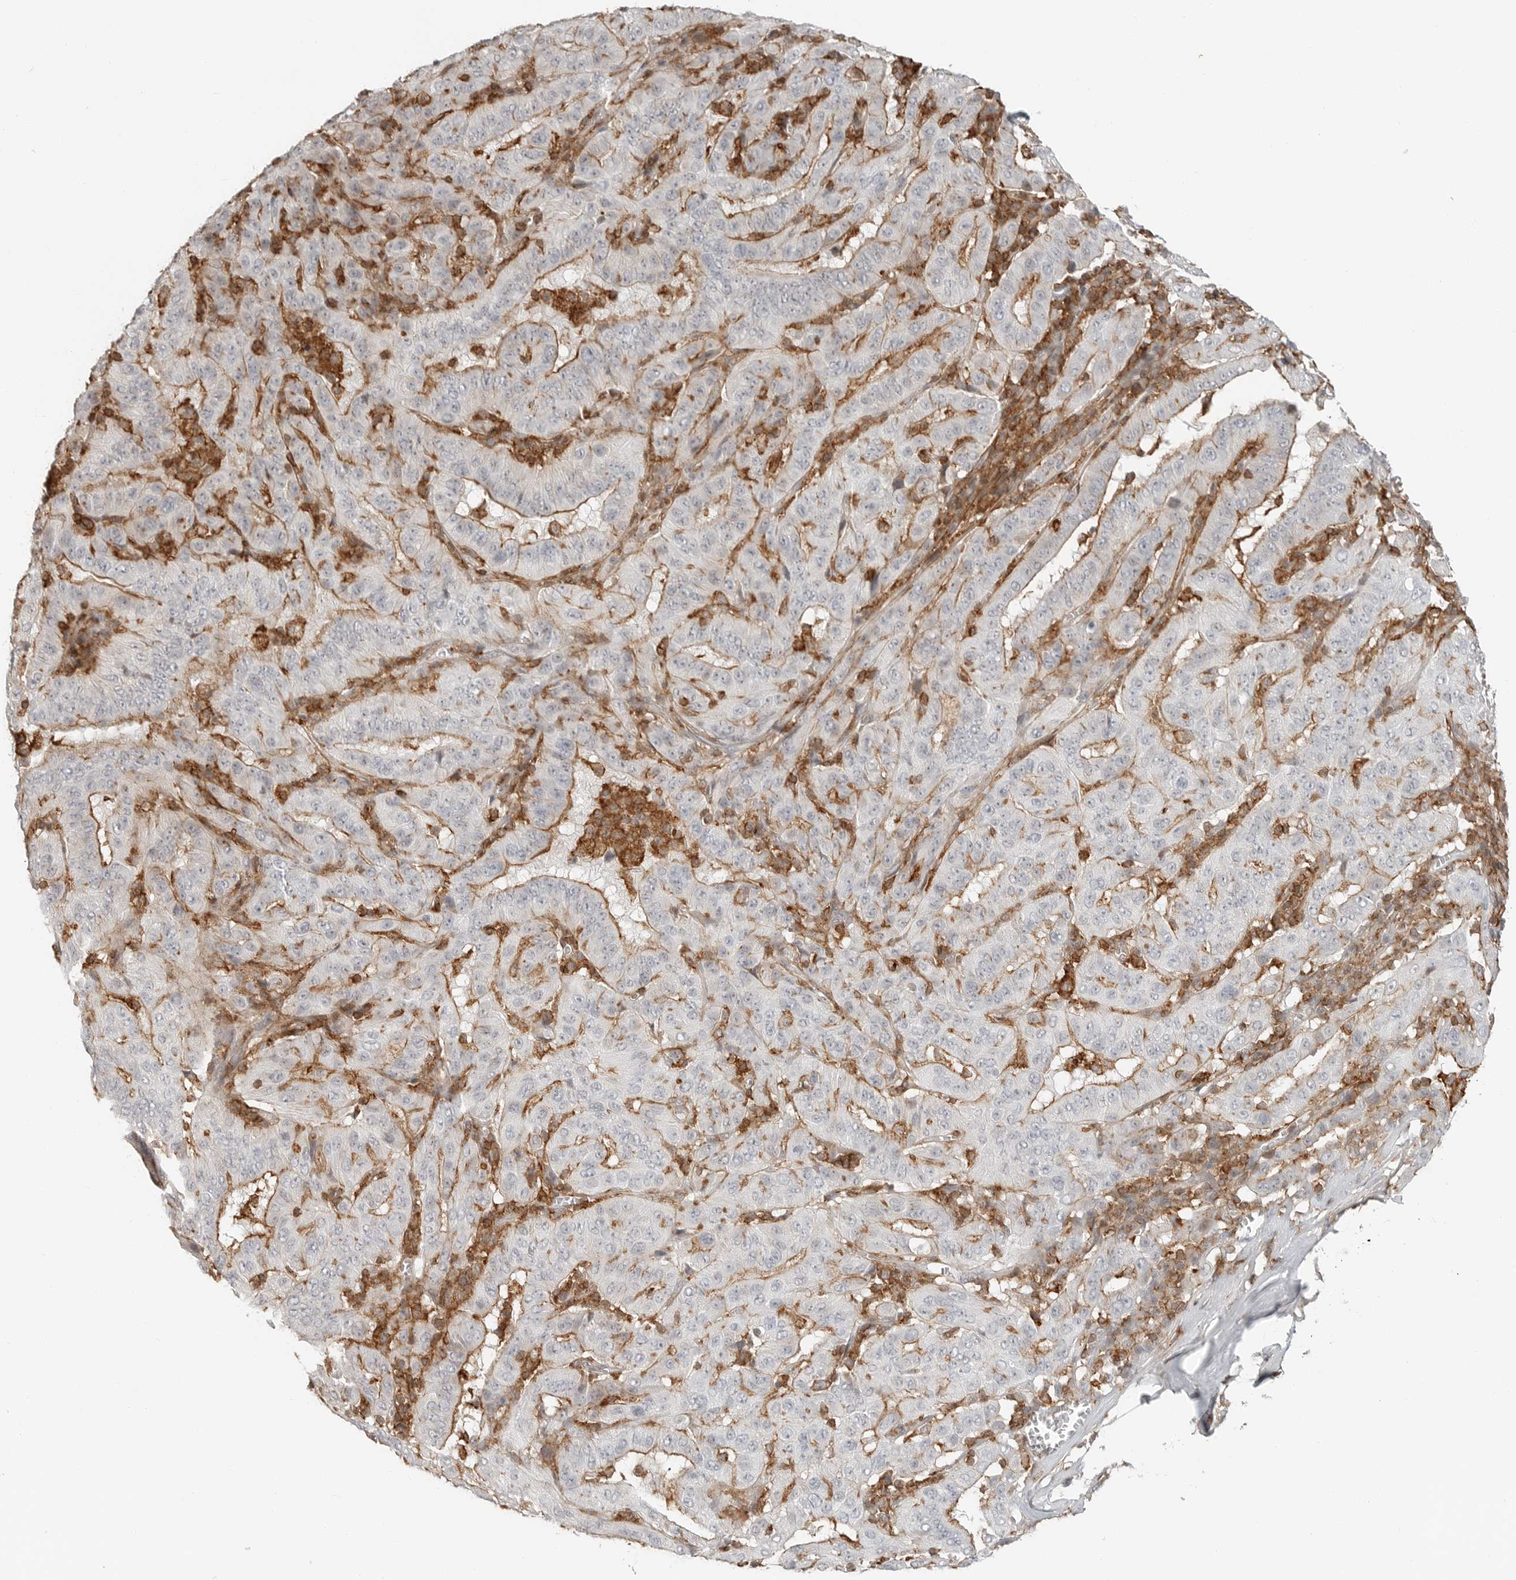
{"staining": {"intensity": "moderate", "quantity": "25%-75%", "location": "cytoplasmic/membranous"}, "tissue": "pancreatic cancer", "cell_type": "Tumor cells", "image_type": "cancer", "snomed": [{"axis": "morphology", "description": "Adenocarcinoma, NOS"}, {"axis": "topography", "description": "Pancreas"}], "caption": "Immunohistochemistry (IHC) (DAB) staining of human pancreatic cancer exhibits moderate cytoplasmic/membranous protein staining in approximately 25%-75% of tumor cells.", "gene": "LEFTY2", "patient": {"sex": "male", "age": 63}}